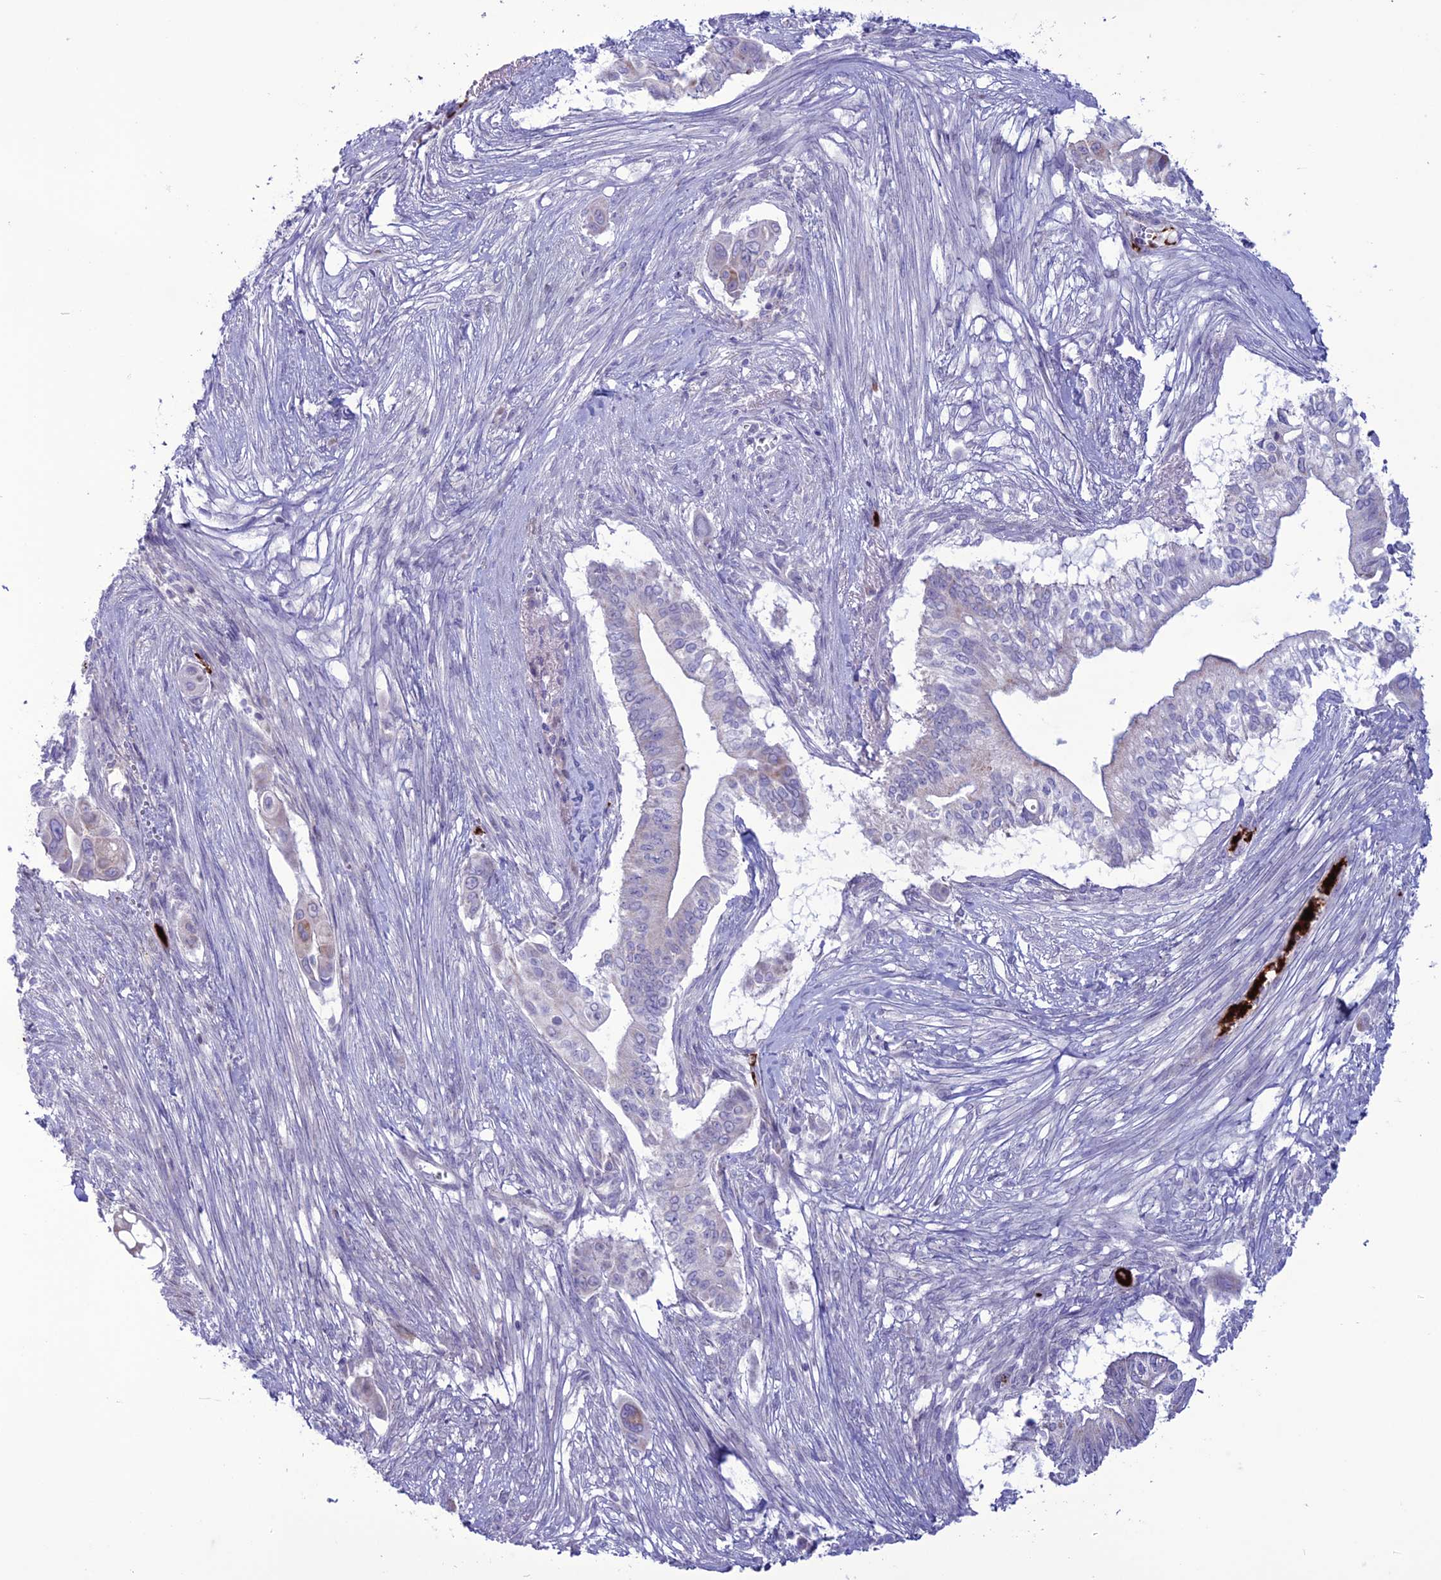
{"staining": {"intensity": "moderate", "quantity": "<25%", "location": "cytoplasmic/membranous"}, "tissue": "pancreatic cancer", "cell_type": "Tumor cells", "image_type": "cancer", "snomed": [{"axis": "morphology", "description": "Adenocarcinoma, NOS"}, {"axis": "topography", "description": "Pancreas"}], "caption": "Protein staining demonstrates moderate cytoplasmic/membranous positivity in about <25% of tumor cells in pancreatic cancer (adenocarcinoma). (Stains: DAB (3,3'-diaminobenzidine) in brown, nuclei in blue, Microscopy: brightfield microscopy at high magnification).", "gene": "C21orf140", "patient": {"sex": "male", "age": 68}}